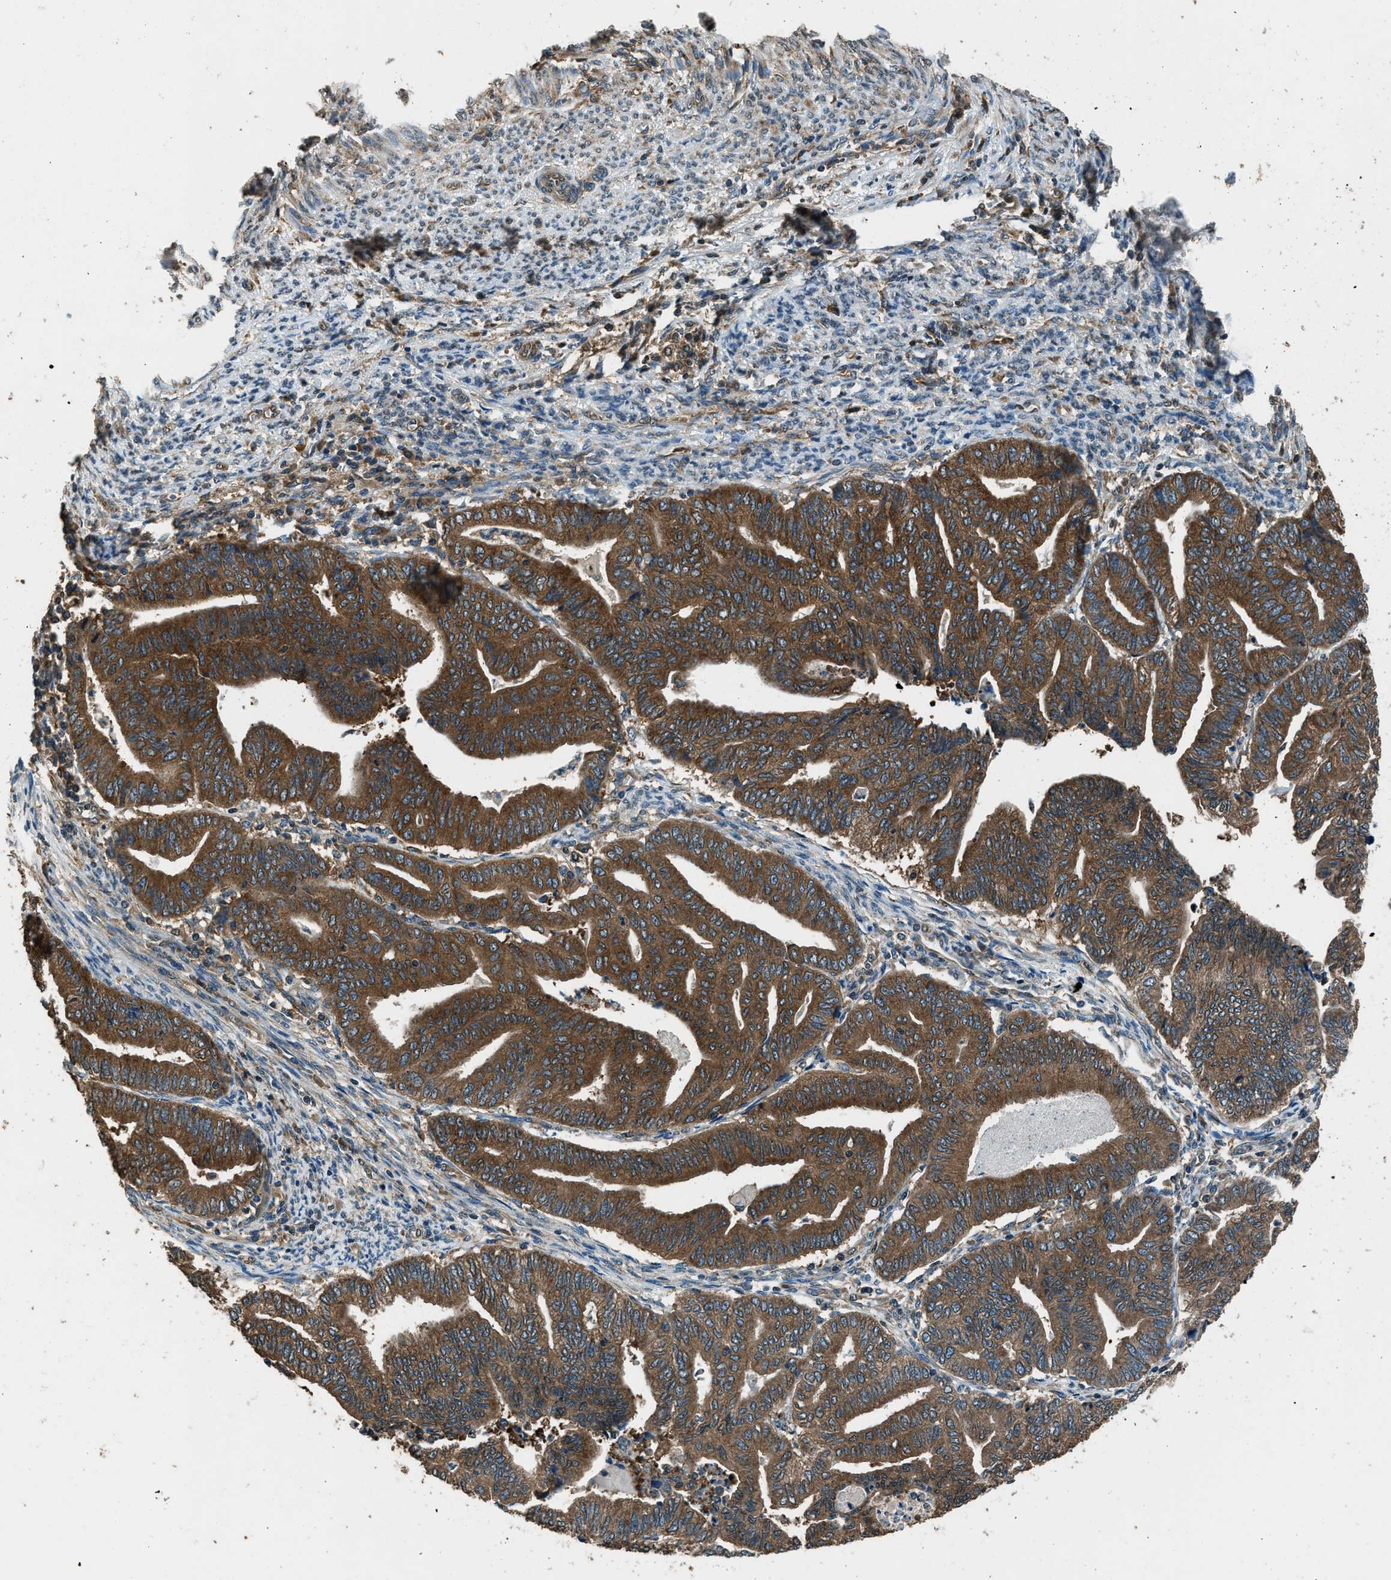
{"staining": {"intensity": "strong", "quantity": ">75%", "location": "cytoplasmic/membranous"}, "tissue": "endometrial cancer", "cell_type": "Tumor cells", "image_type": "cancer", "snomed": [{"axis": "morphology", "description": "Adenocarcinoma, NOS"}, {"axis": "topography", "description": "Endometrium"}], "caption": "Protein expression by IHC demonstrates strong cytoplasmic/membranous expression in approximately >75% of tumor cells in endometrial cancer.", "gene": "ARFGAP2", "patient": {"sex": "female", "age": 79}}